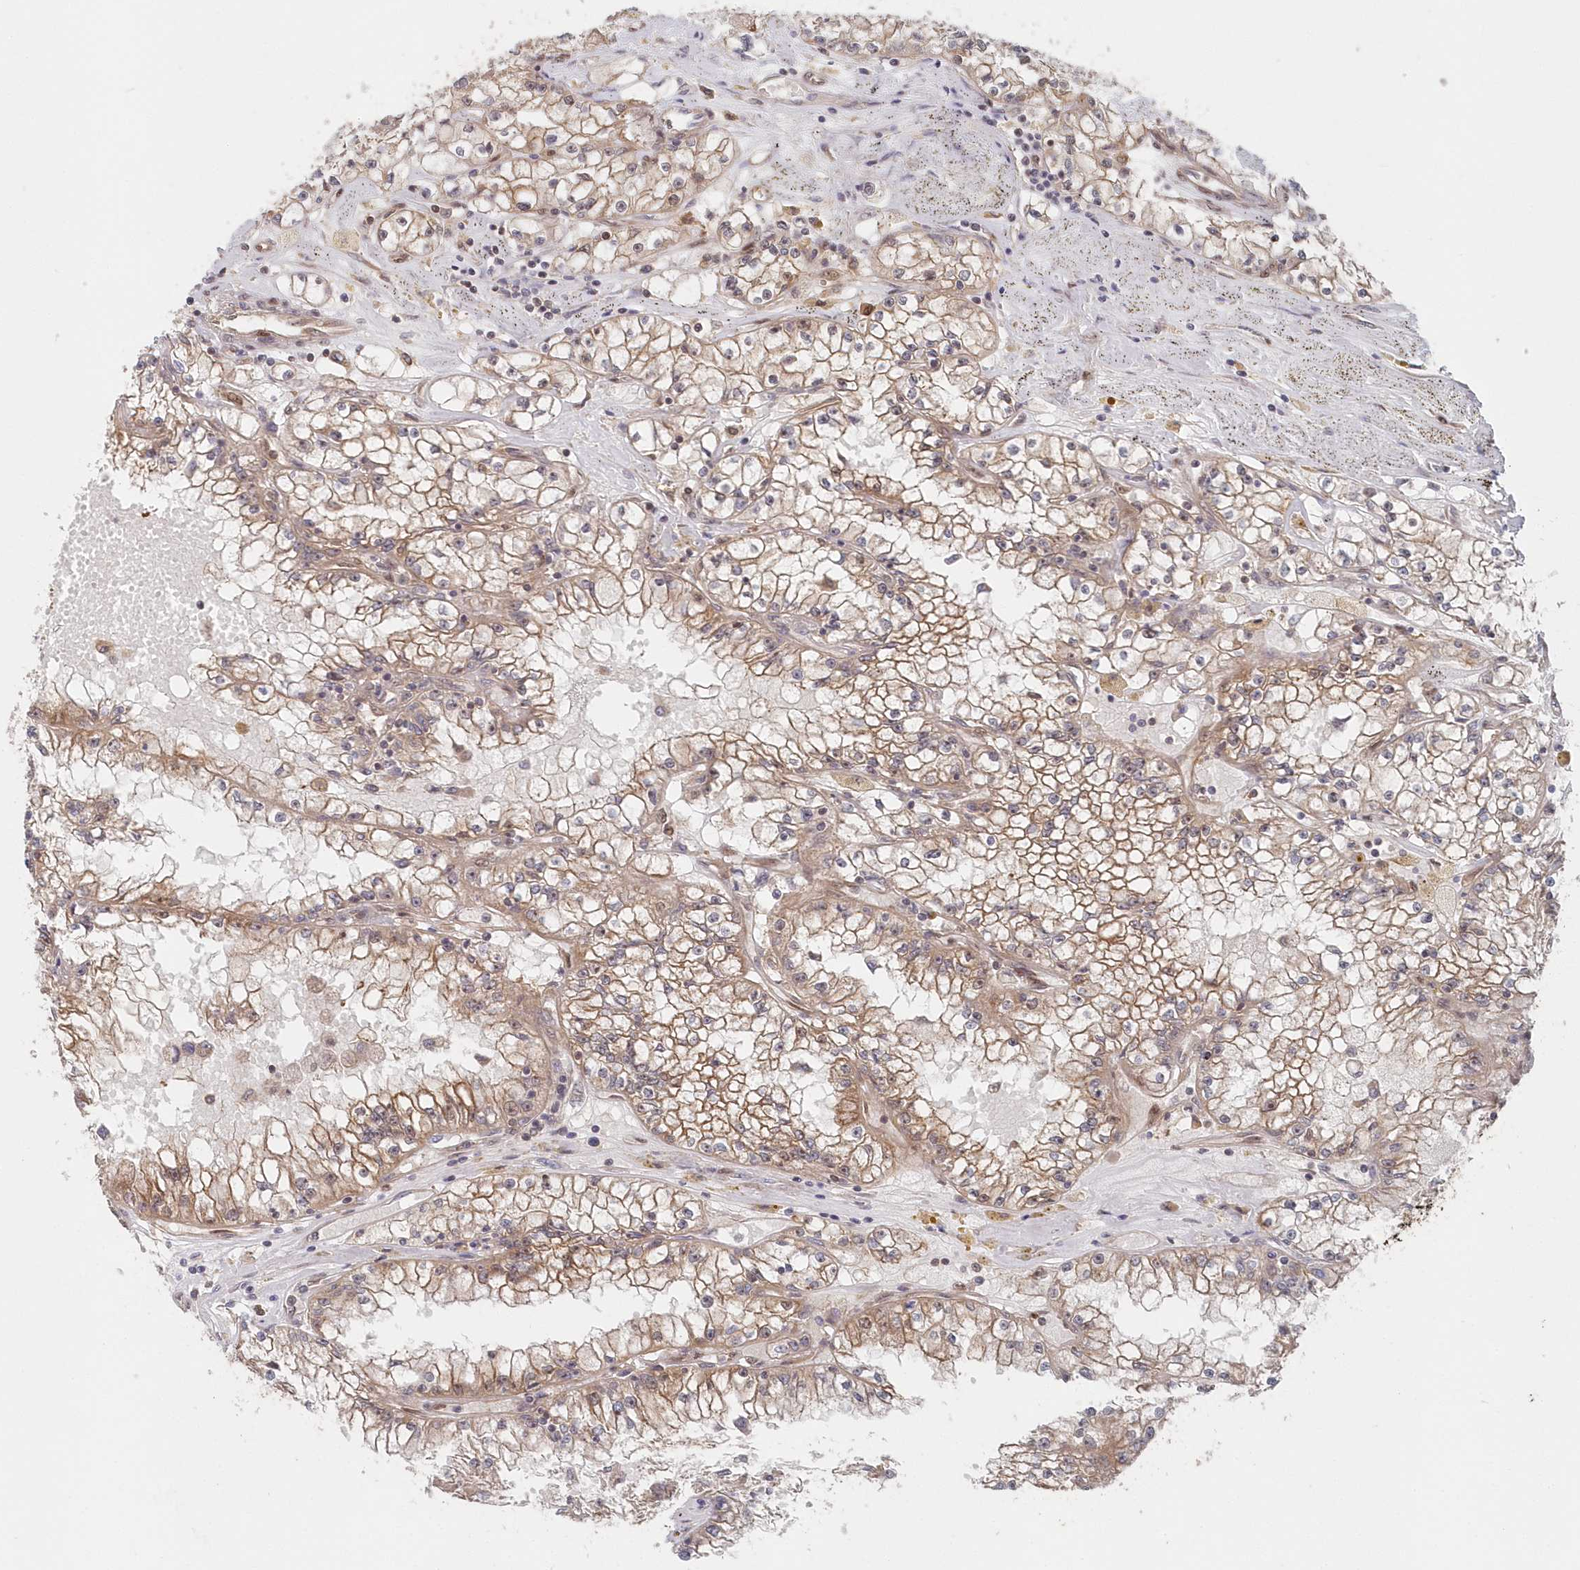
{"staining": {"intensity": "moderate", "quantity": ">75%", "location": "cytoplasmic/membranous"}, "tissue": "renal cancer", "cell_type": "Tumor cells", "image_type": "cancer", "snomed": [{"axis": "morphology", "description": "Adenocarcinoma, NOS"}, {"axis": "topography", "description": "Kidney"}], "caption": "Immunohistochemistry staining of renal cancer (adenocarcinoma), which reveals medium levels of moderate cytoplasmic/membranous positivity in about >75% of tumor cells indicating moderate cytoplasmic/membranous protein expression. The staining was performed using DAB (3,3'-diaminobenzidine) (brown) for protein detection and nuclei were counterstained in hematoxylin (blue).", "gene": "ABHD14B", "patient": {"sex": "male", "age": 56}}